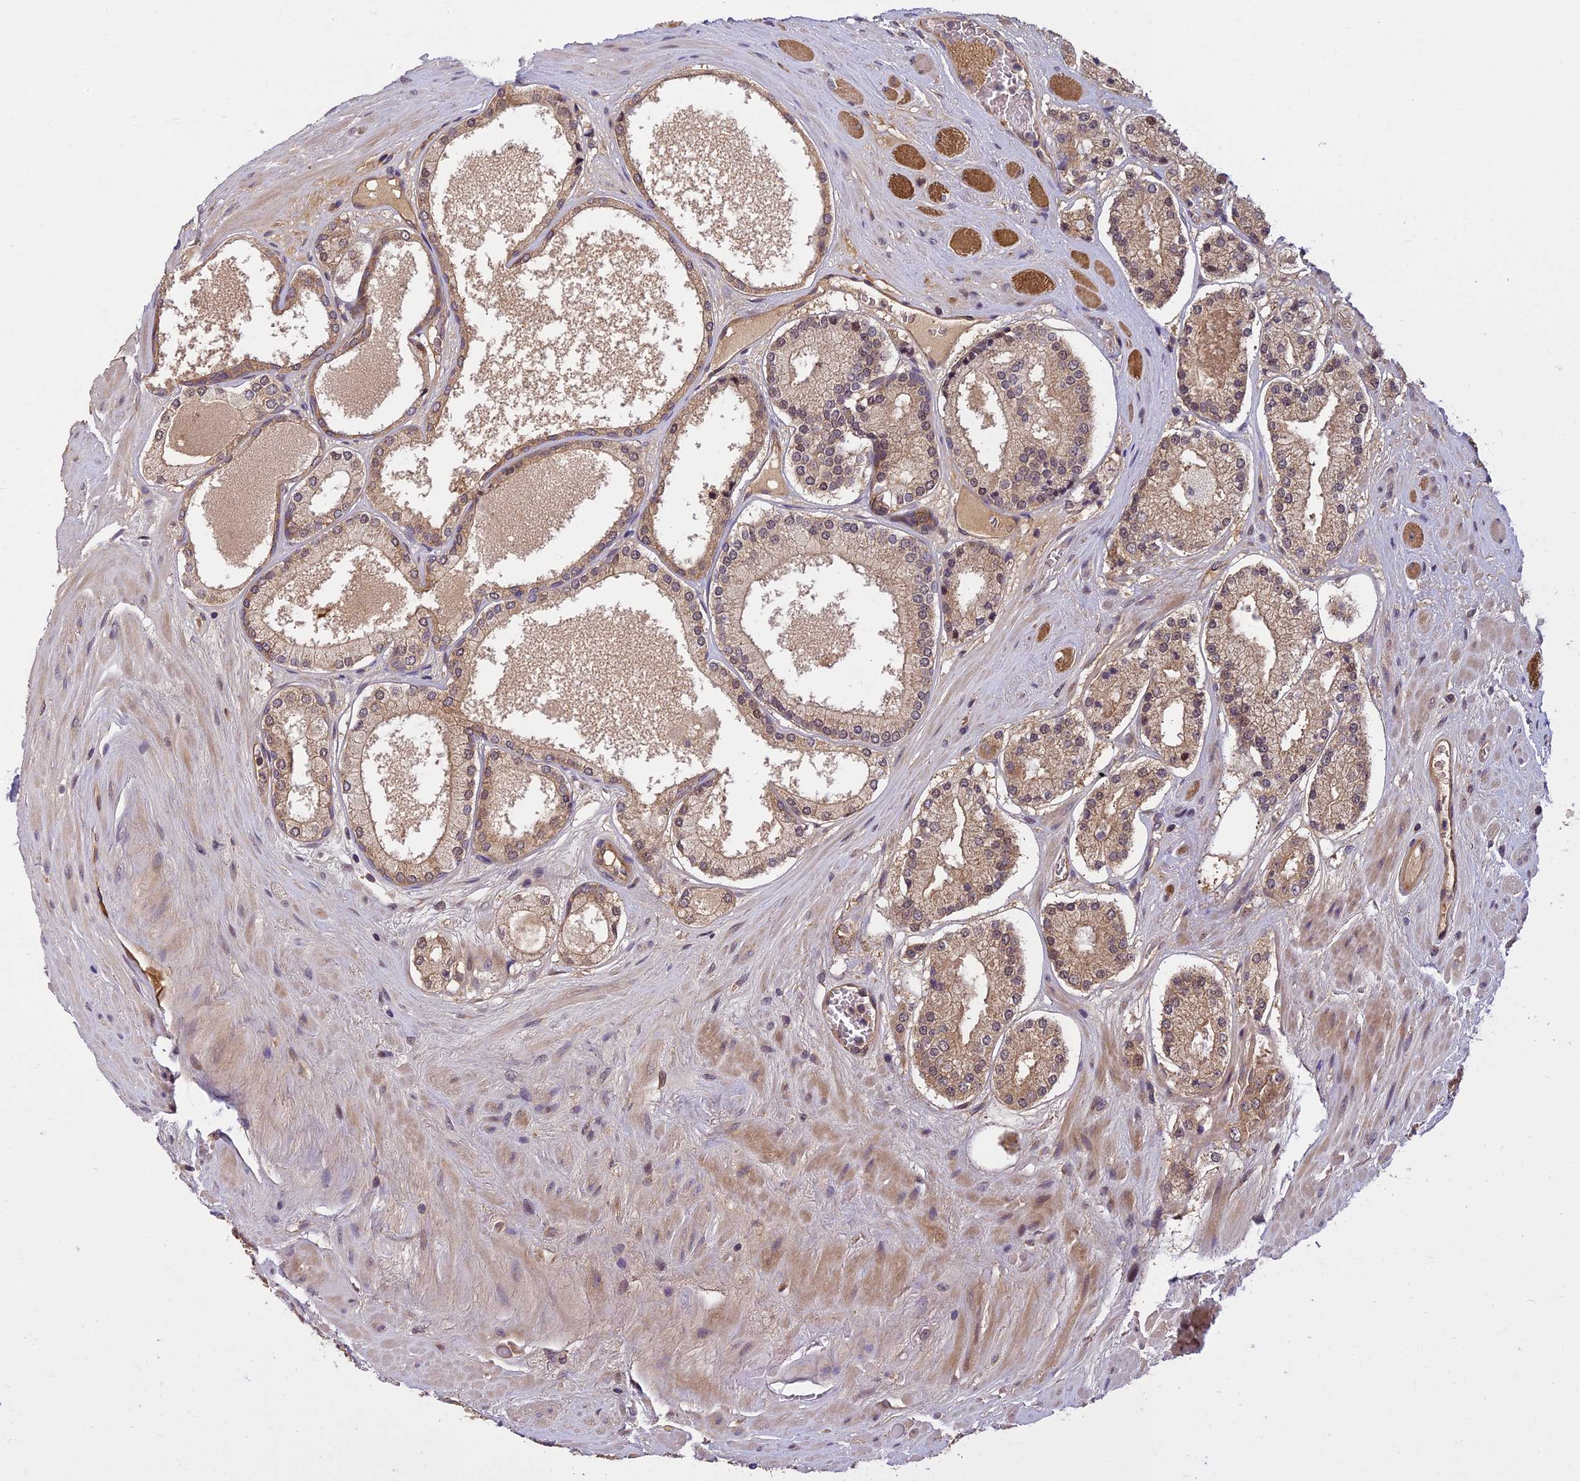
{"staining": {"intensity": "moderate", "quantity": ">75%", "location": "cytoplasmic/membranous,nuclear"}, "tissue": "prostate cancer", "cell_type": "Tumor cells", "image_type": "cancer", "snomed": [{"axis": "morphology", "description": "Adenocarcinoma, High grade"}, {"axis": "topography", "description": "Prostate"}], "caption": "A medium amount of moderate cytoplasmic/membranous and nuclear expression is identified in approximately >75% of tumor cells in prostate cancer (high-grade adenocarcinoma) tissue.", "gene": "PIKFYVE", "patient": {"sex": "male", "age": 67}}